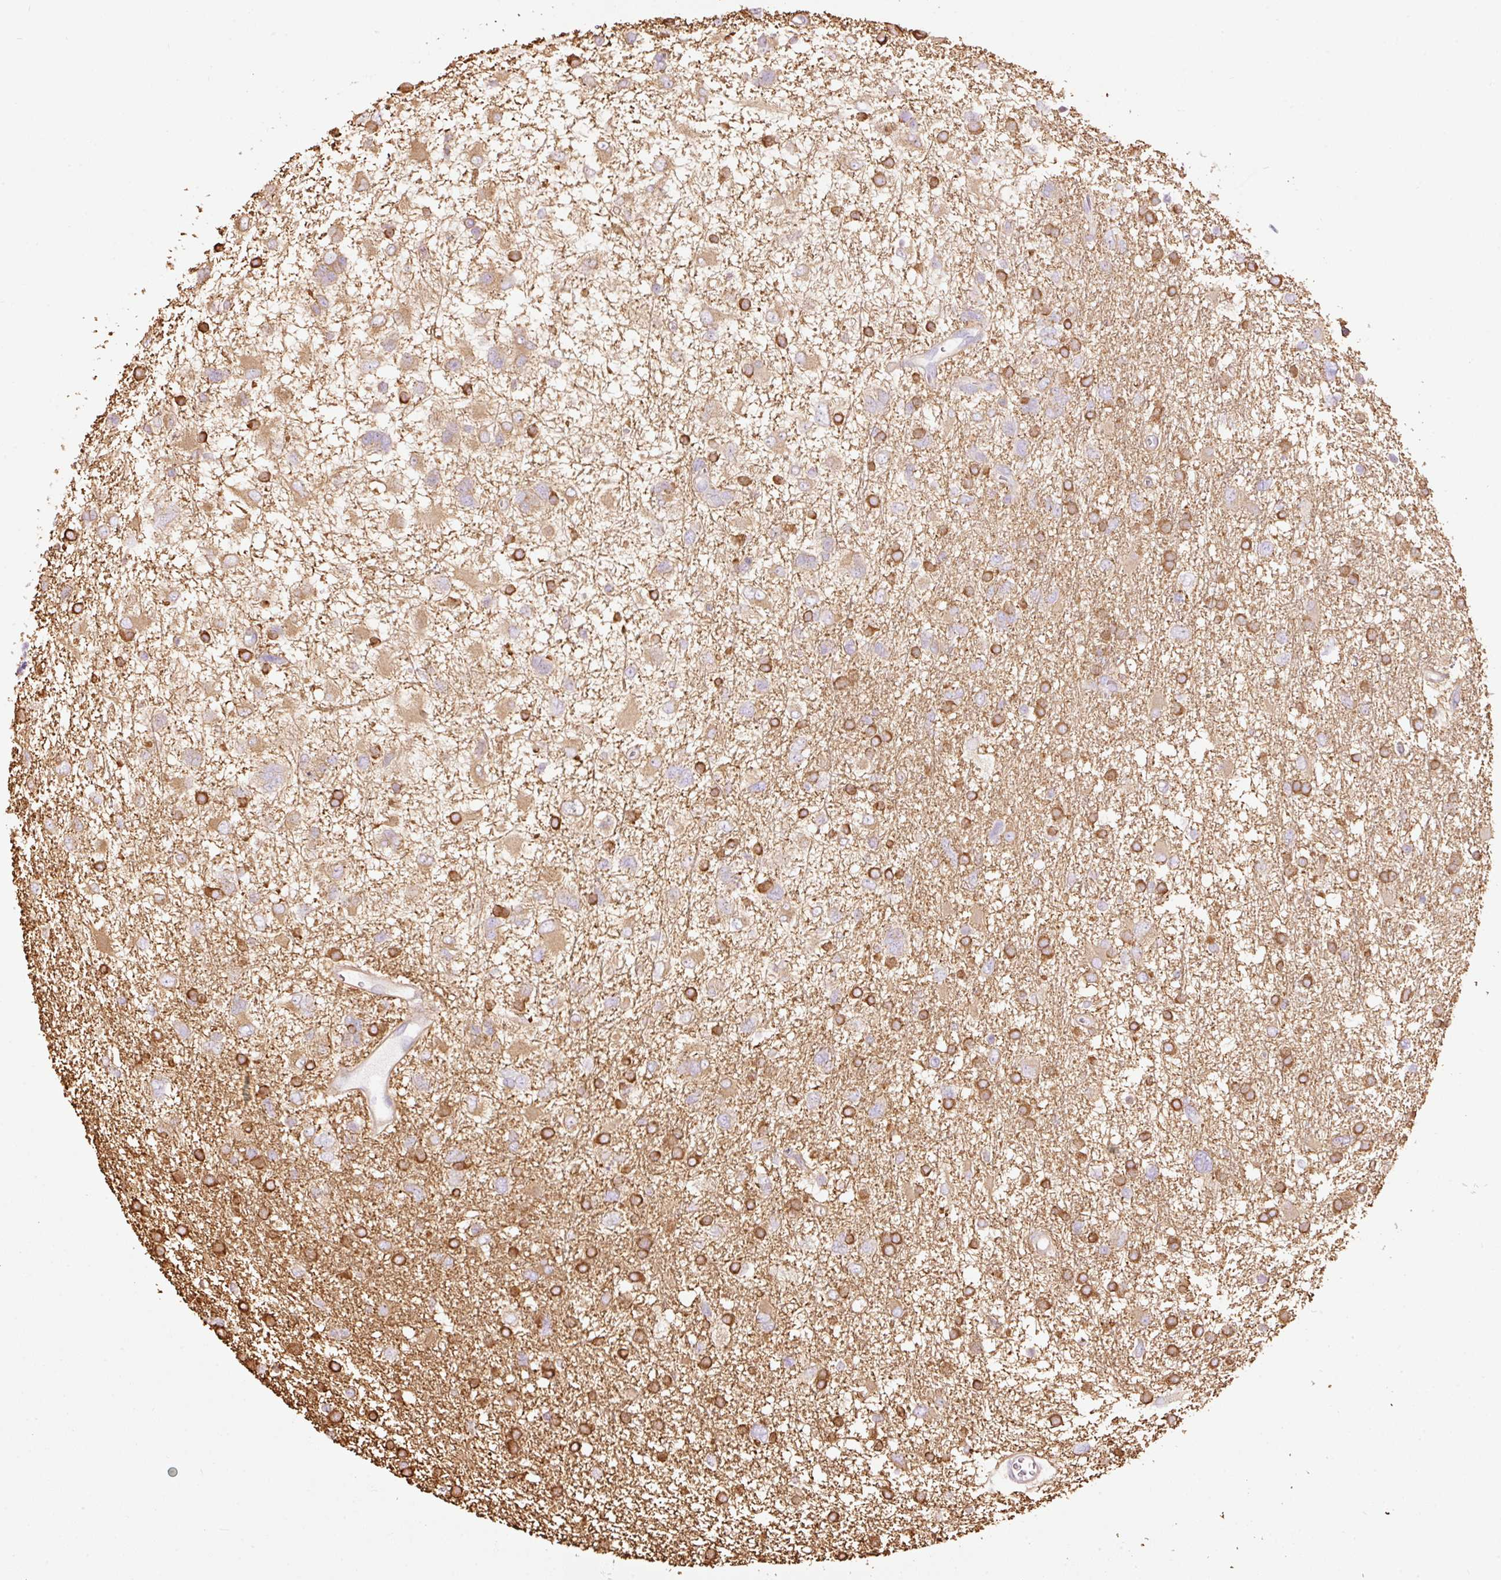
{"staining": {"intensity": "strong", "quantity": "25%-75%", "location": "cytoplasmic/membranous"}, "tissue": "glioma", "cell_type": "Tumor cells", "image_type": "cancer", "snomed": [{"axis": "morphology", "description": "Glioma, malignant, High grade"}, {"axis": "topography", "description": "Brain"}], "caption": "Tumor cells display high levels of strong cytoplasmic/membranous positivity in approximately 25%-75% of cells in human glioma.", "gene": "IL10RB", "patient": {"sex": "male", "age": 61}}